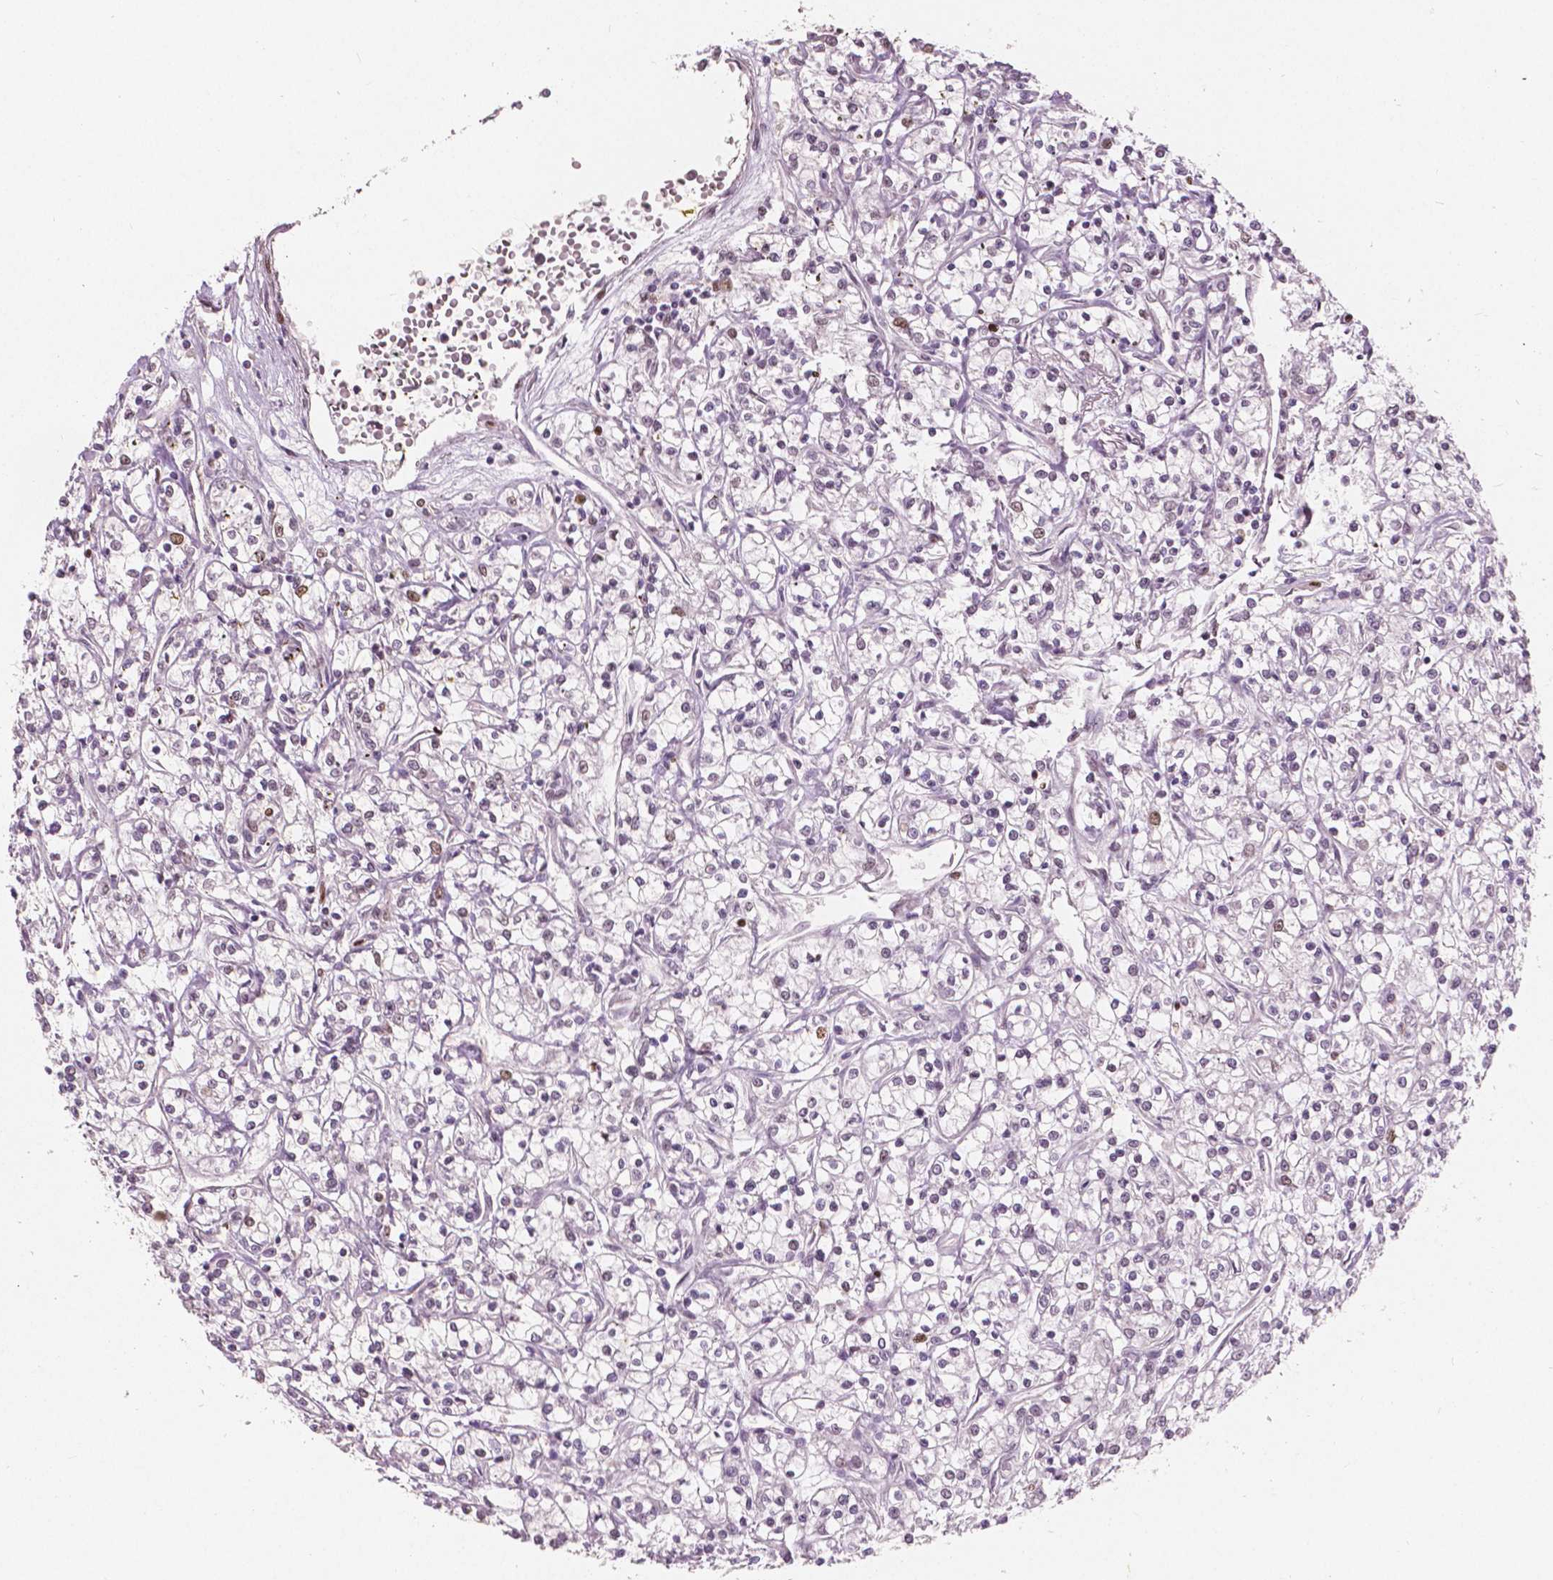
{"staining": {"intensity": "negative", "quantity": "none", "location": "none"}, "tissue": "renal cancer", "cell_type": "Tumor cells", "image_type": "cancer", "snomed": [{"axis": "morphology", "description": "Adenocarcinoma, NOS"}, {"axis": "topography", "description": "Kidney"}], "caption": "Image shows no significant protein positivity in tumor cells of renal cancer (adenocarcinoma).", "gene": "NSD2", "patient": {"sex": "female", "age": 59}}